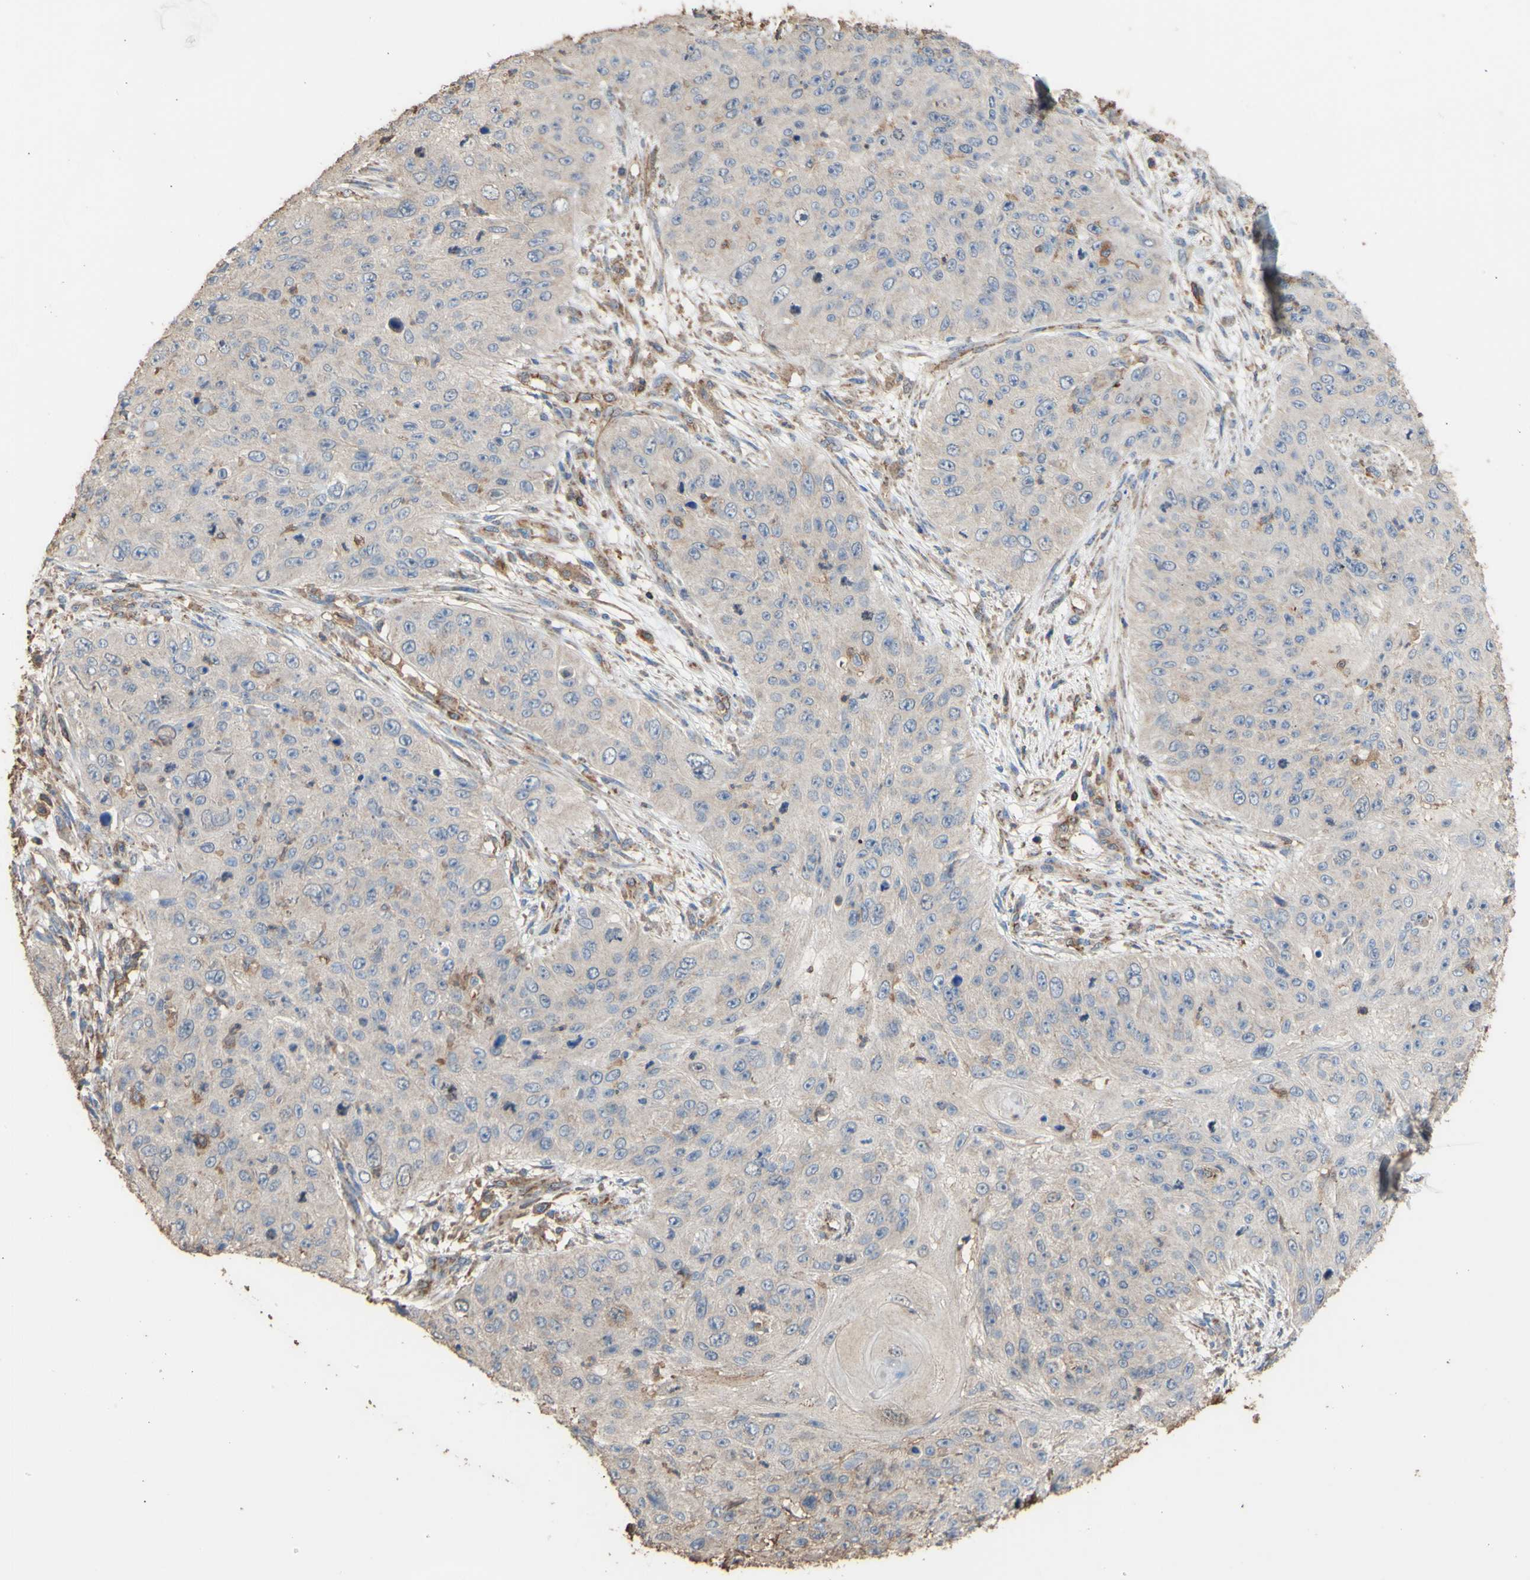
{"staining": {"intensity": "weak", "quantity": ">75%", "location": "cytoplasmic/membranous"}, "tissue": "skin cancer", "cell_type": "Tumor cells", "image_type": "cancer", "snomed": [{"axis": "morphology", "description": "Squamous cell carcinoma, NOS"}, {"axis": "topography", "description": "Skin"}], "caption": "Tumor cells display low levels of weak cytoplasmic/membranous positivity in approximately >75% of cells in skin cancer. (Brightfield microscopy of DAB IHC at high magnification).", "gene": "ALDH9A1", "patient": {"sex": "female", "age": 80}}